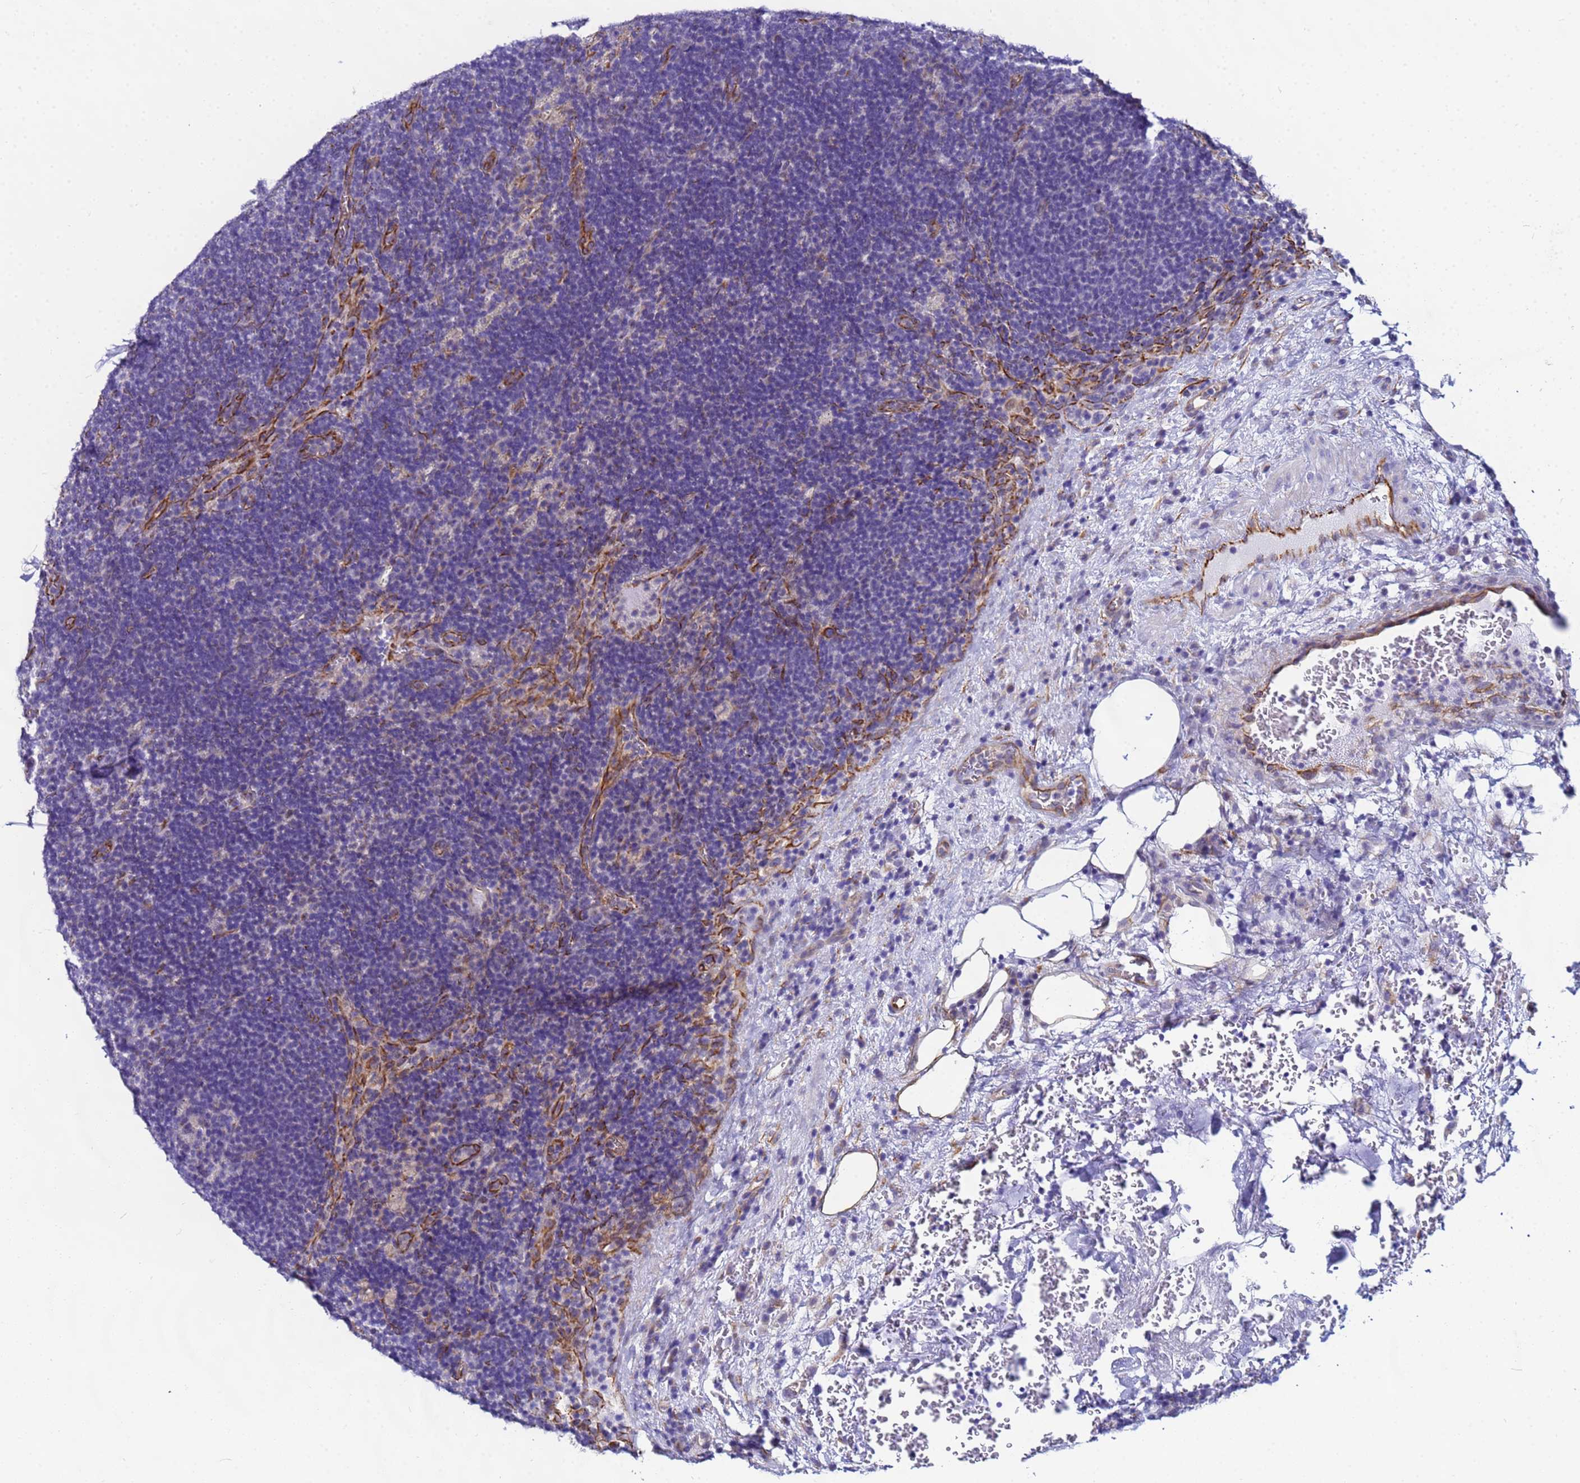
{"staining": {"intensity": "weak", "quantity": "<25%", "location": "cytoplasmic/membranous"}, "tissue": "lymph node", "cell_type": "Germinal center cells", "image_type": "normal", "snomed": [{"axis": "morphology", "description": "Normal tissue, NOS"}, {"axis": "topography", "description": "Lymph node"}], "caption": "Photomicrograph shows no protein staining in germinal center cells of unremarkable lymph node.", "gene": "UBXN2B", "patient": {"sex": "female", "age": 70}}